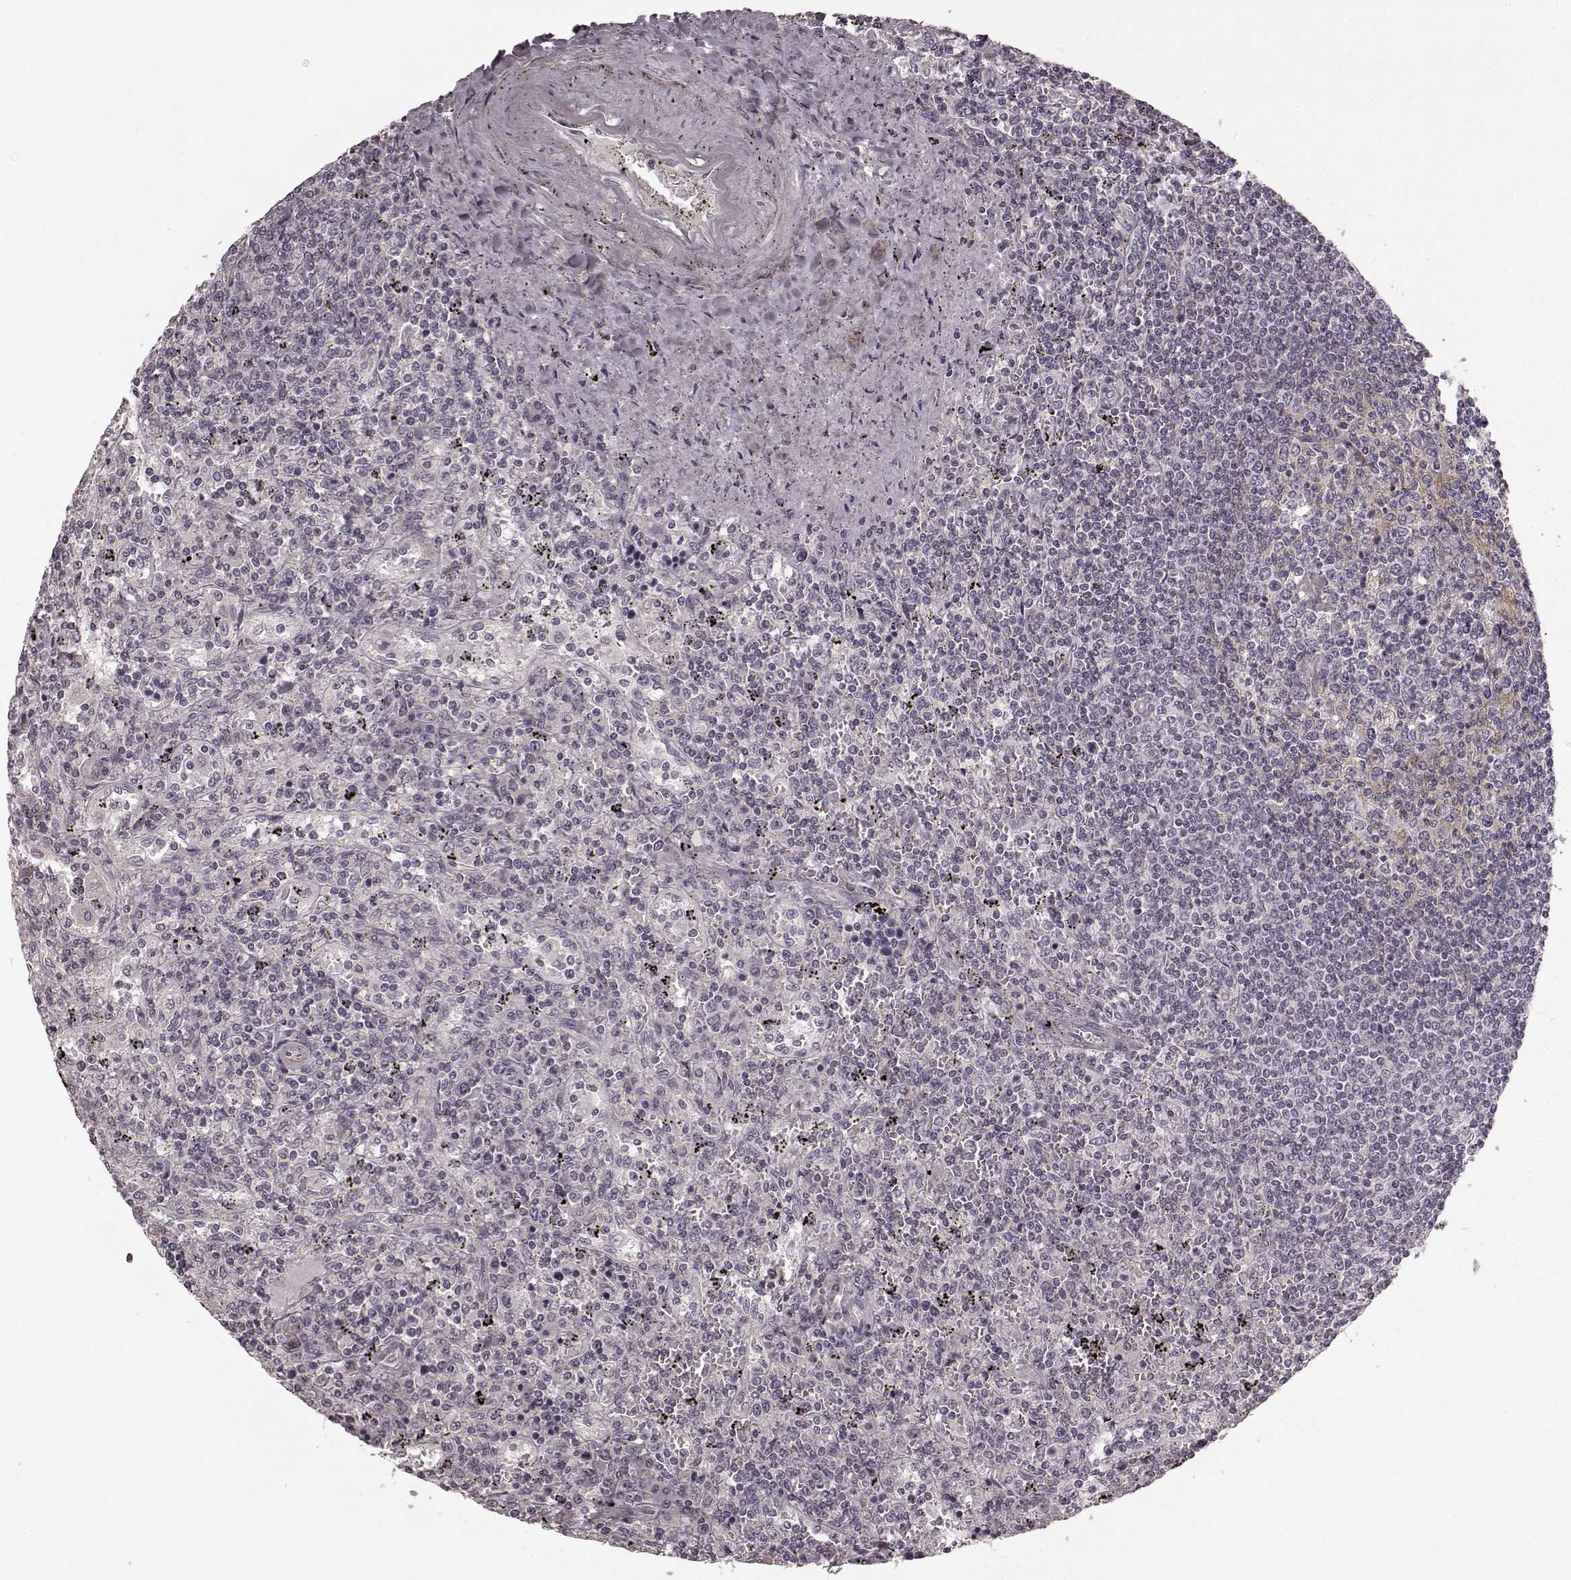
{"staining": {"intensity": "negative", "quantity": "none", "location": "none"}, "tissue": "lymphoma", "cell_type": "Tumor cells", "image_type": "cancer", "snomed": [{"axis": "morphology", "description": "Malignant lymphoma, non-Hodgkin's type, Low grade"}, {"axis": "topography", "description": "Spleen"}], "caption": "Tumor cells are negative for brown protein staining in lymphoma.", "gene": "PRKCE", "patient": {"sex": "male", "age": 62}}